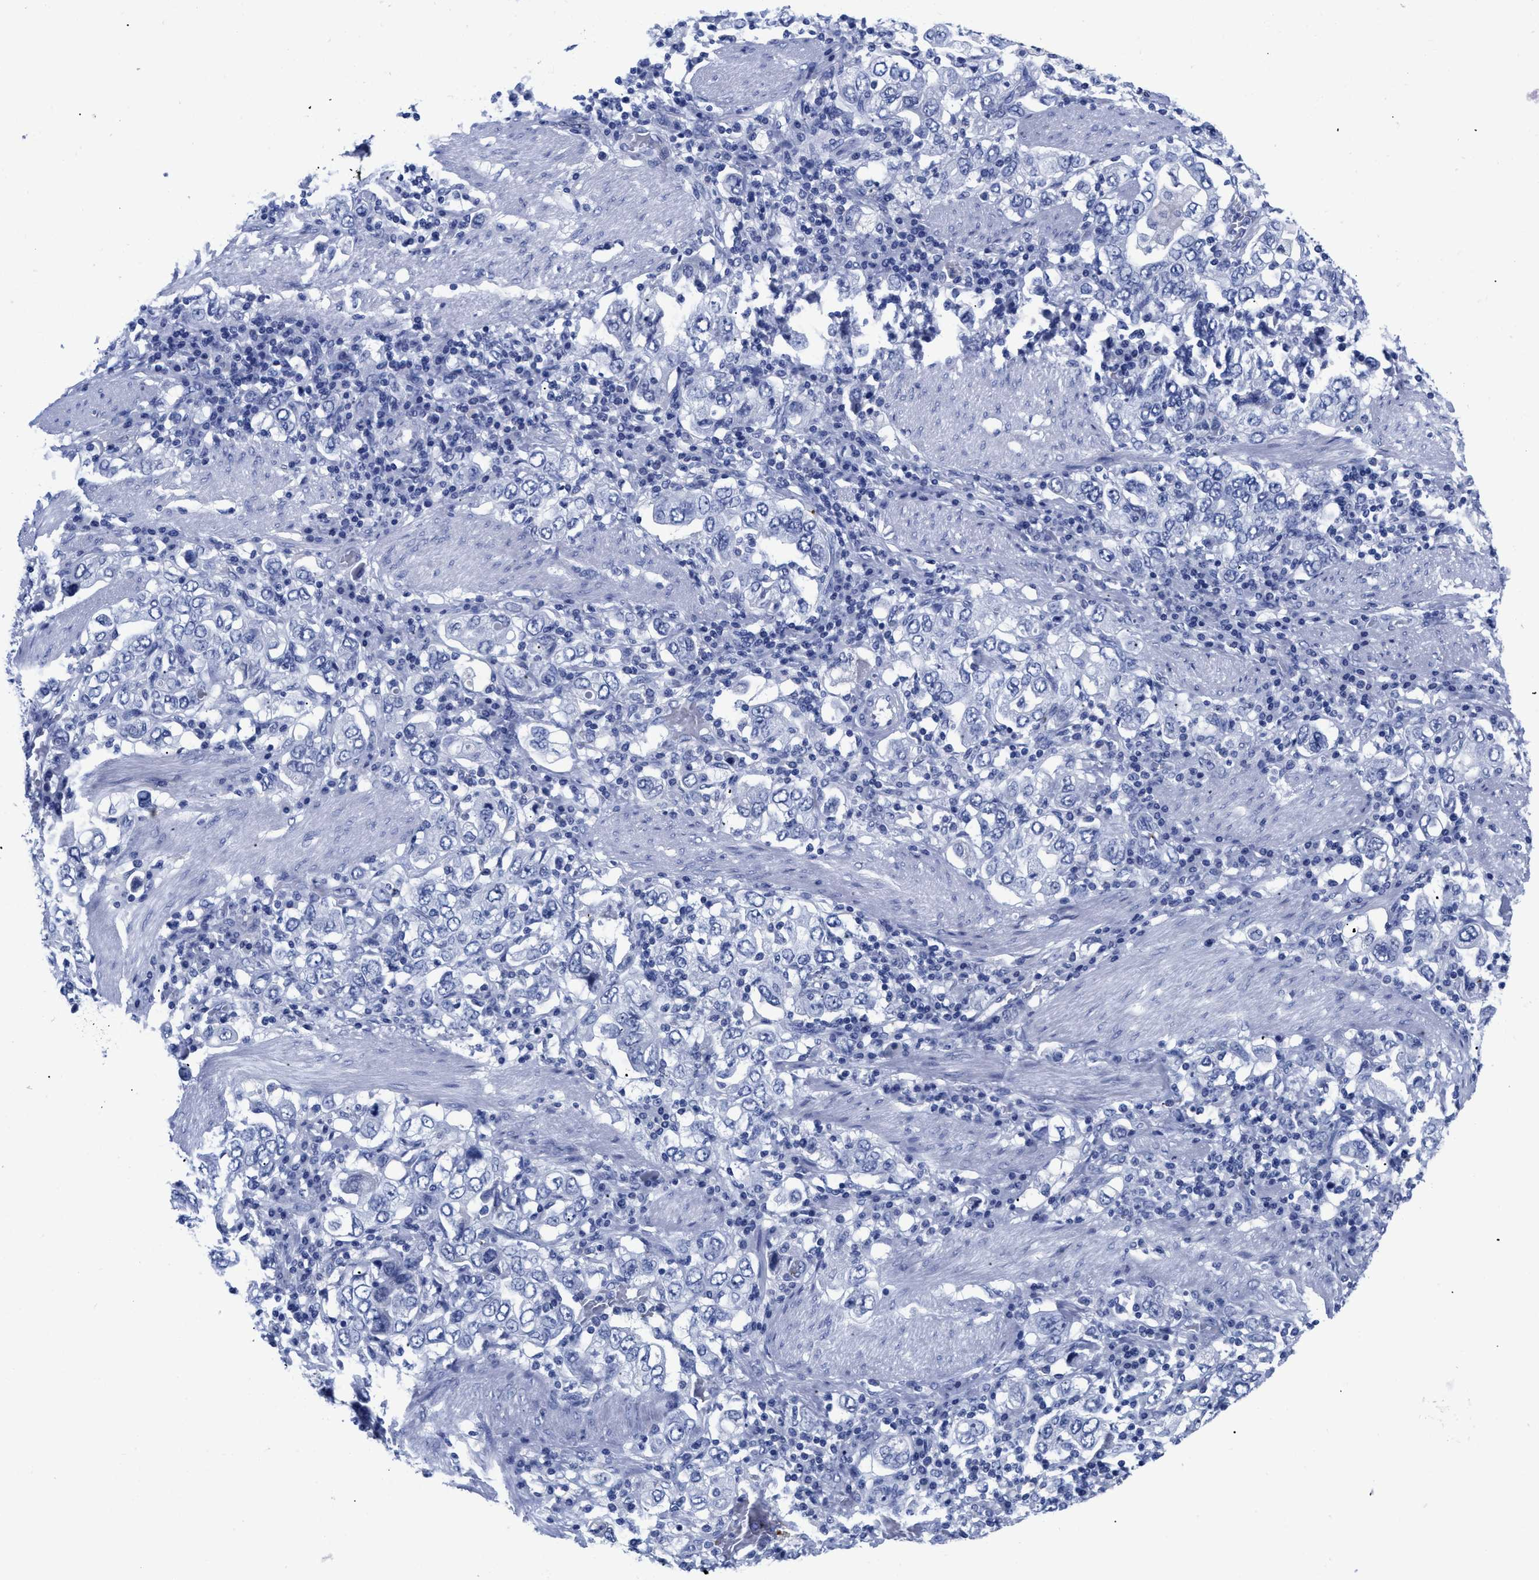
{"staining": {"intensity": "negative", "quantity": "none", "location": "none"}, "tissue": "stomach cancer", "cell_type": "Tumor cells", "image_type": "cancer", "snomed": [{"axis": "morphology", "description": "Adenocarcinoma, NOS"}, {"axis": "topography", "description": "Stomach, upper"}], "caption": "There is no significant staining in tumor cells of stomach adenocarcinoma.", "gene": "TREML1", "patient": {"sex": "male", "age": 62}}